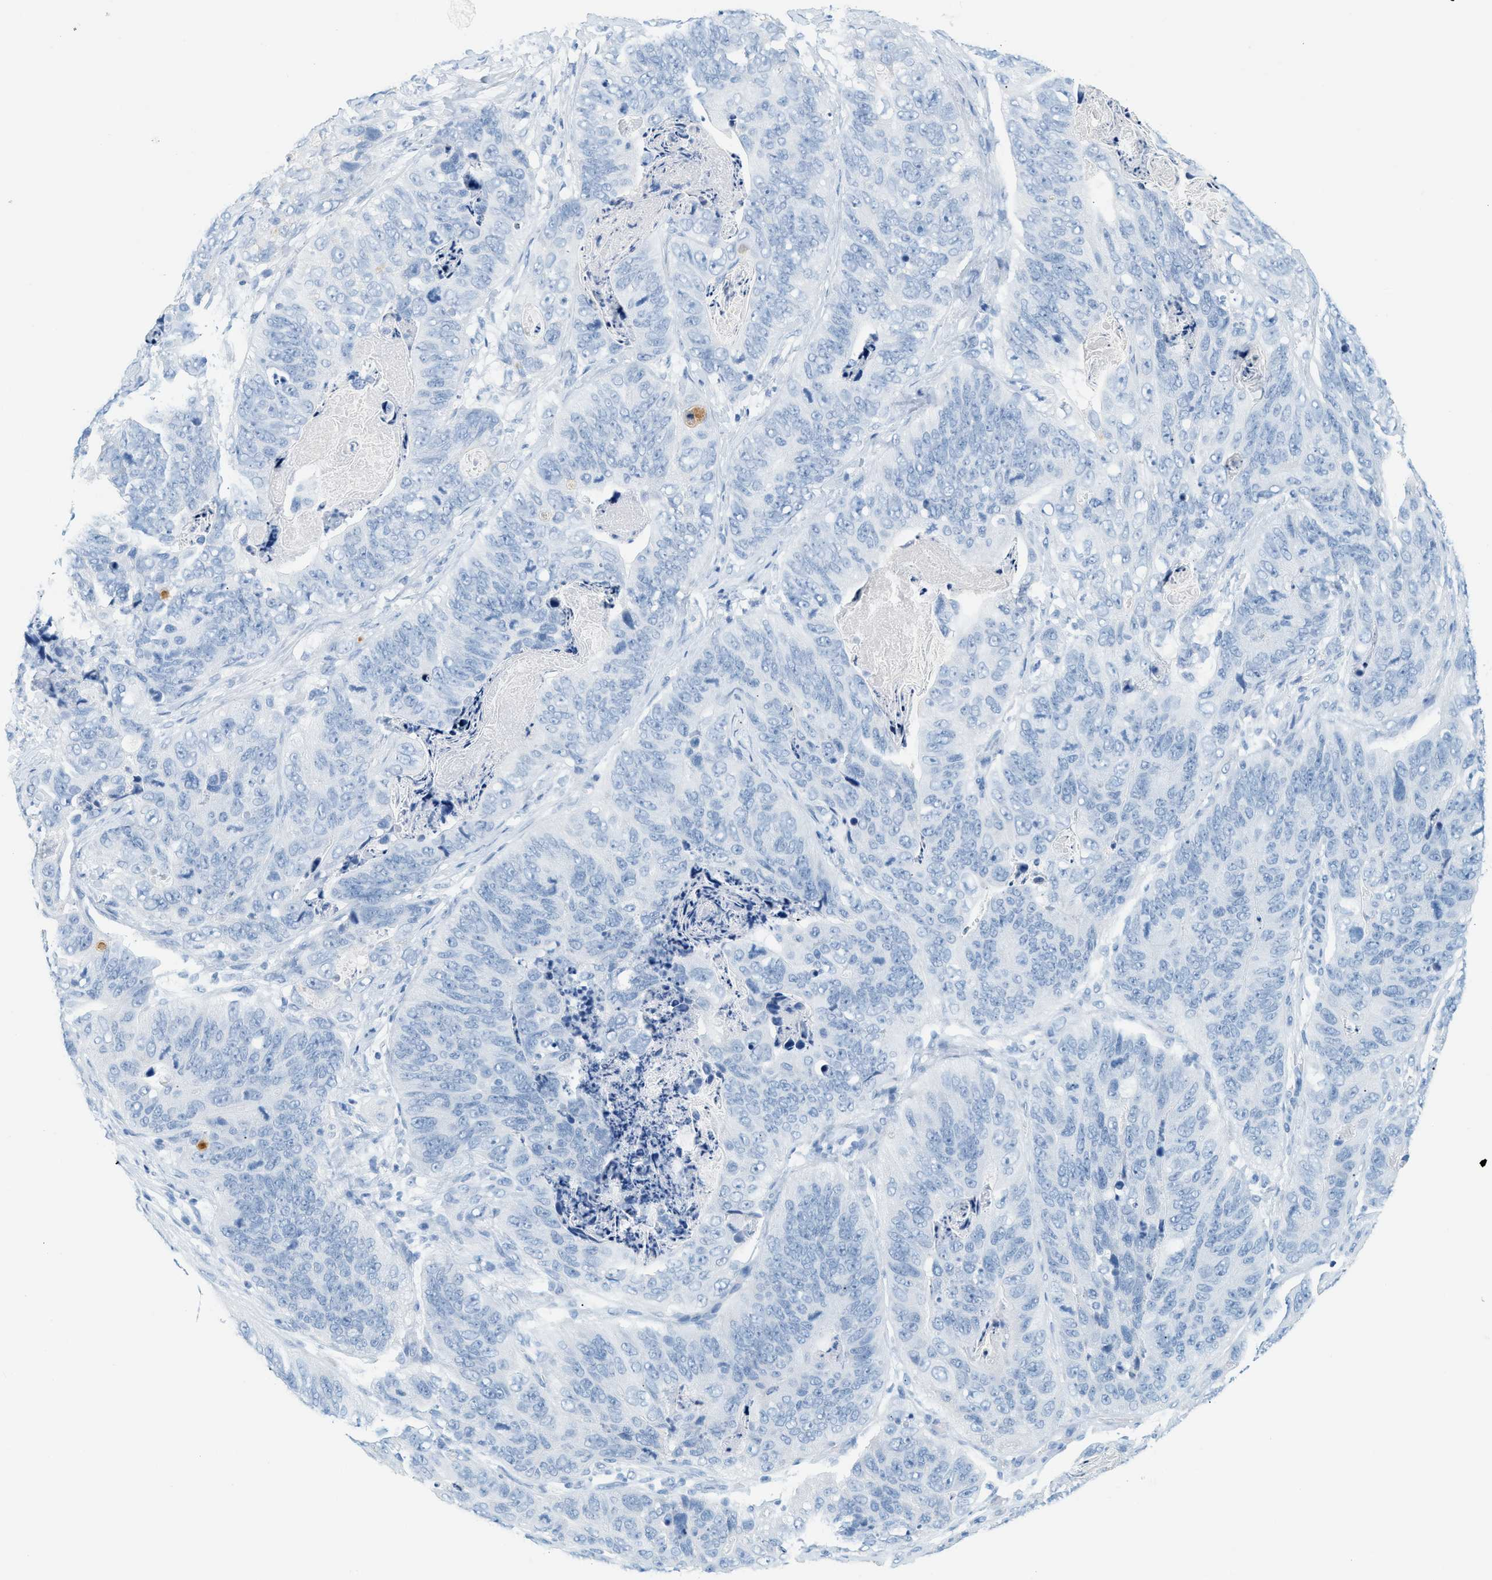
{"staining": {"intensity": "negative", "quantity": "none", "location": "none"}, "tissue": "stomach cancer", "cell_type": "Tumor cells", "image_type": "cancer", "snomed": [{"axis": "morphology", "description": "Adenocarcinoma, NOS"}, {"axis": "topography", "description": "Stomach"}], "caption": "Protein analysis of adenocarcinoma (stomach) exhibits no significant staining in tumor cells.", "gene": "LCN2", "patient": {"sex": "female", "age": 89}}